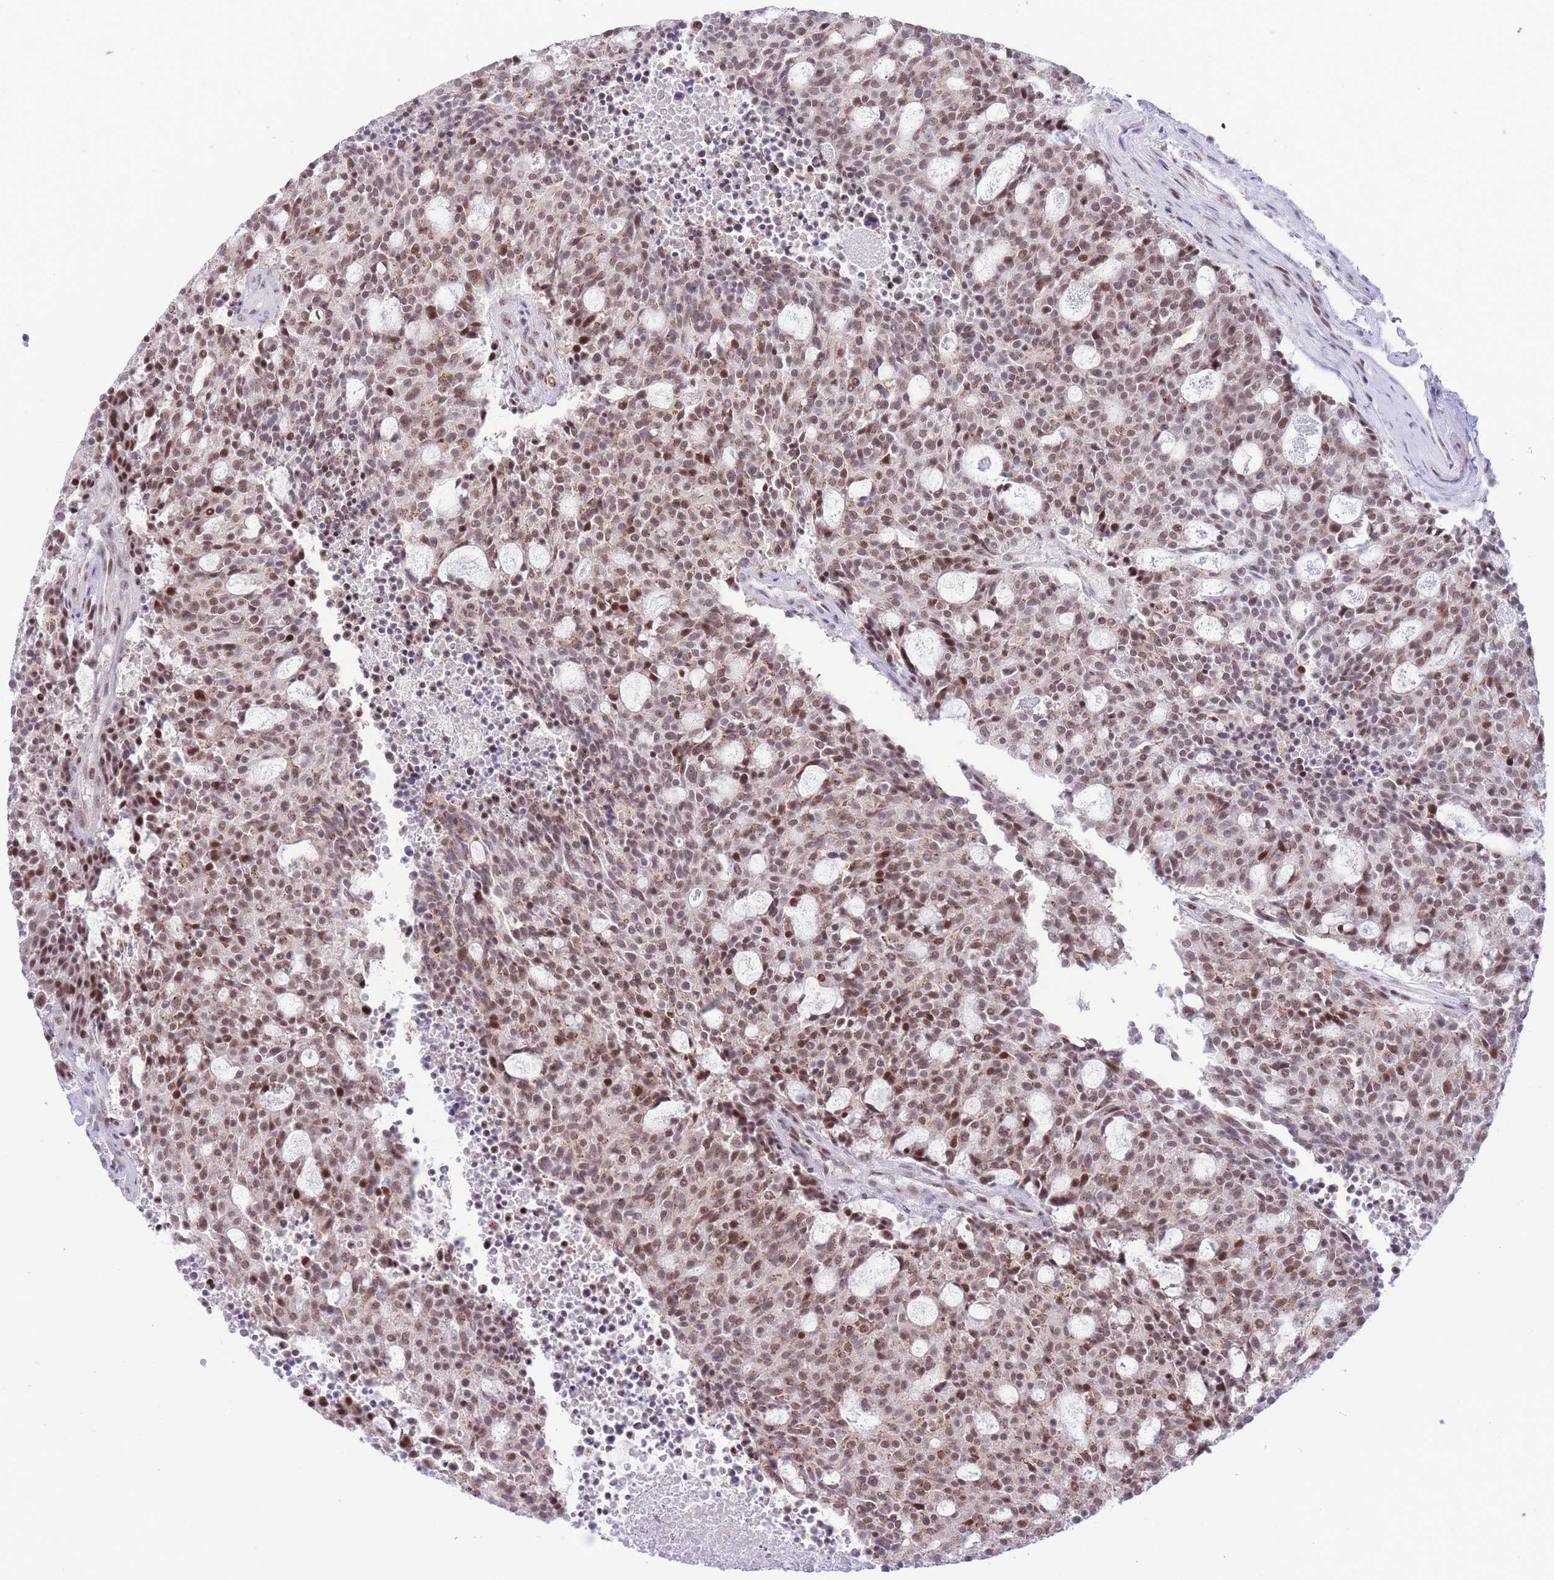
{"staining": {"intensity": "moderate", "quantity": ">75%", "location": "cytoplasmic/membranous,nuclear"}, "tissue": "carcinoid", "cell_type": "Tumor cells", "image_type": "cancer", "snomed": [{"axis": "morphology", "description": "Carcinoid, malignant, NOS"}, {"axis": "topography", "description": "Pancreas"}], "caption": "Protein expression analysis of carcinoid (malignant) shows moderate cytoplasmic/membranous and nuclear staining in about >75% of tumor cells.", "gene": "INO80C", "patient": {"sex": "female", "age": 54}}